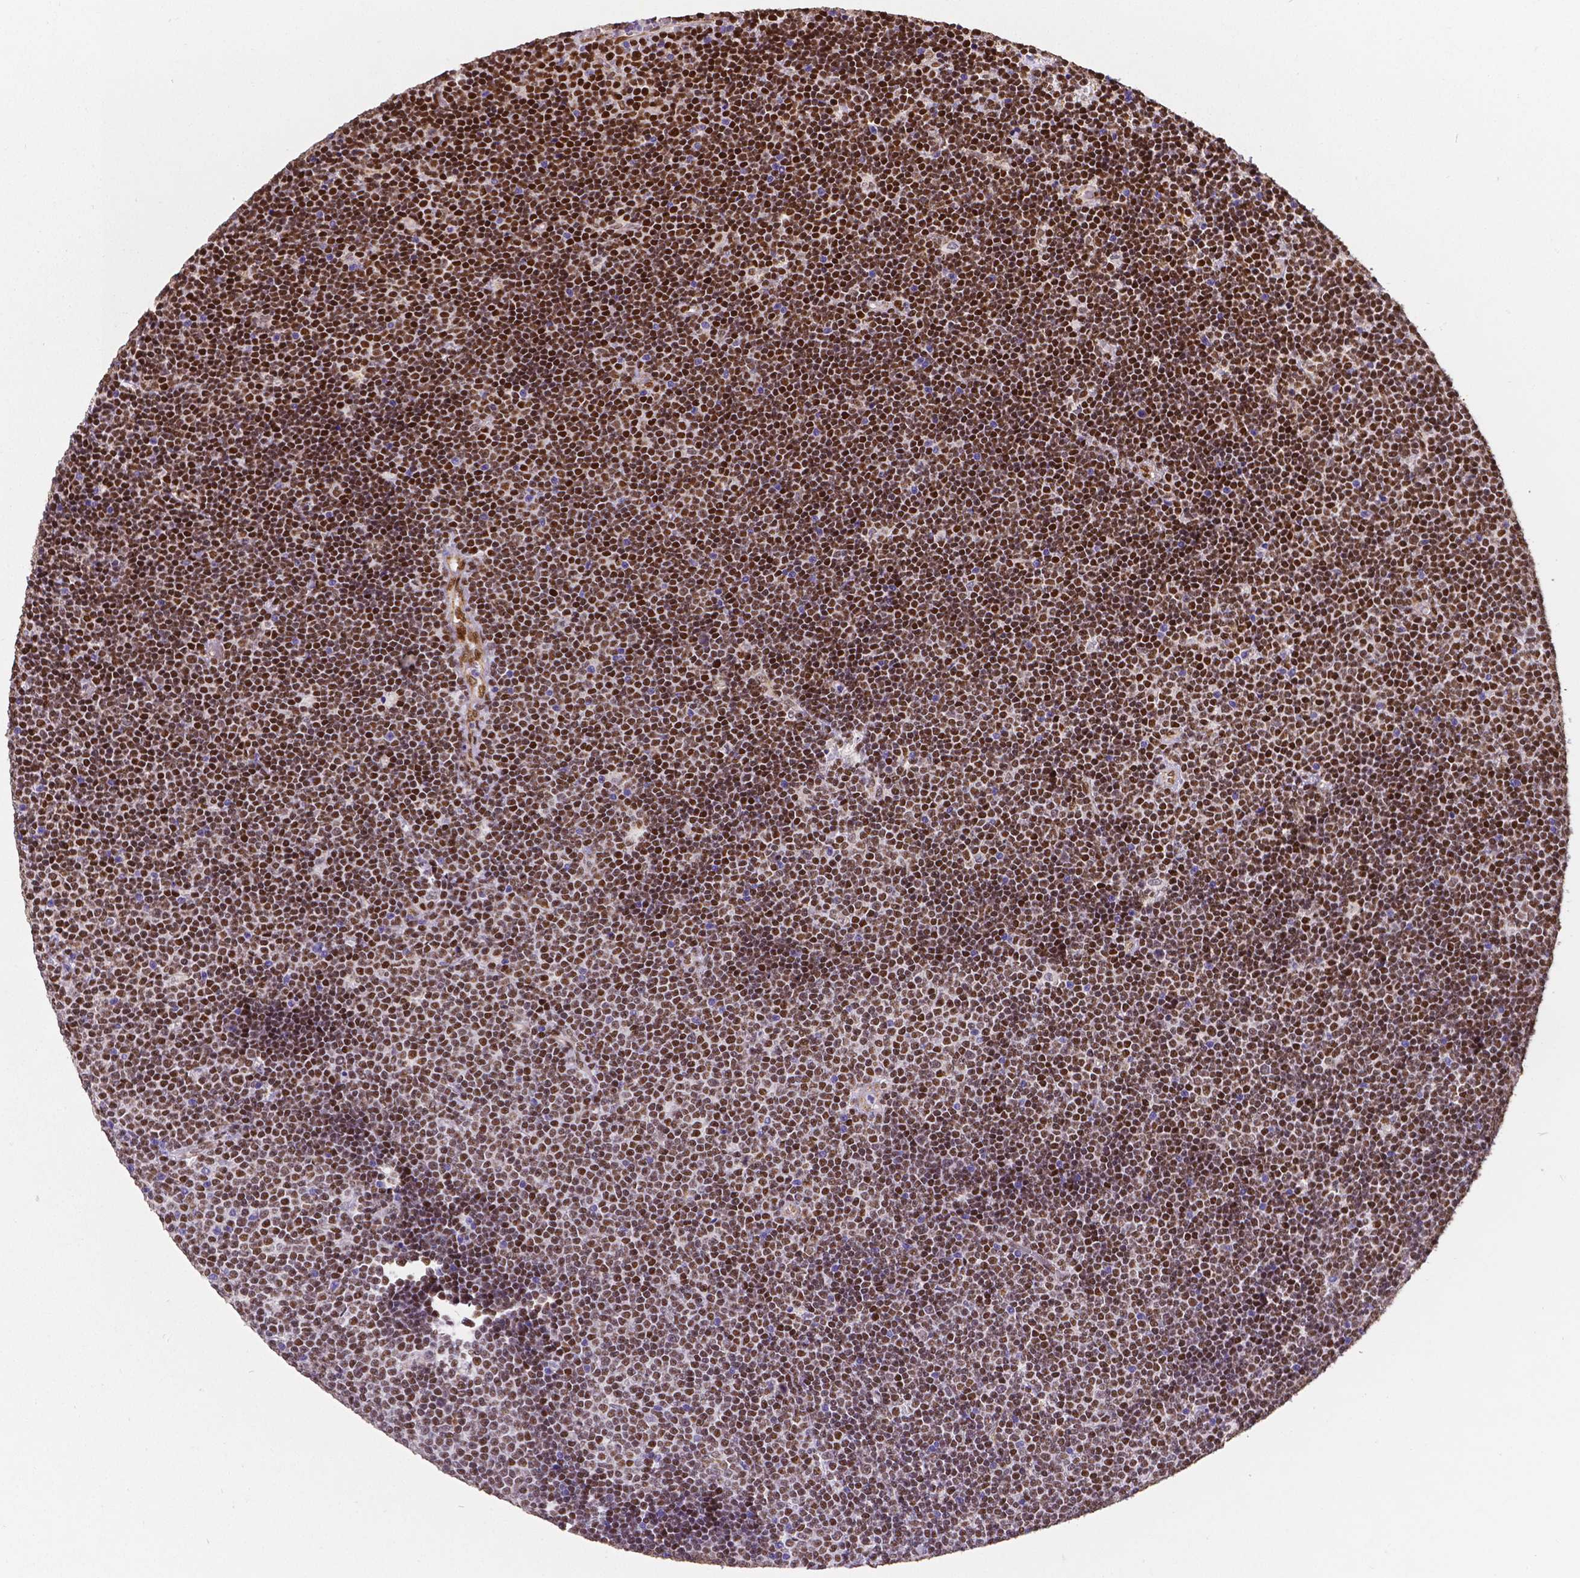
{"staining": {"intensity": "strong", "quantity": ">75%", "location": "nuclear"}, "tissue": "lymphoma", "cell_type": "Tumor cells", "image_type": "cancer", "snomed": [{"axis": "morphology", "description": "Malignant lymphoma, non-Hodgkin's type, Low grade"}, {"axis": "topography", "description": "Brain"}], "caption": "Immunohistochemistry (DAB) staining of malignant lymphoma, non-Hodgkin's type (low-grade) reveals strong nuclear protein staining in approximately >75% of tumor cells. (brown staining indicates protein expression, while blue staining denotes nuclei).", "gene": "MEF2C", "patient": {"sex": "female", "age": 66}}